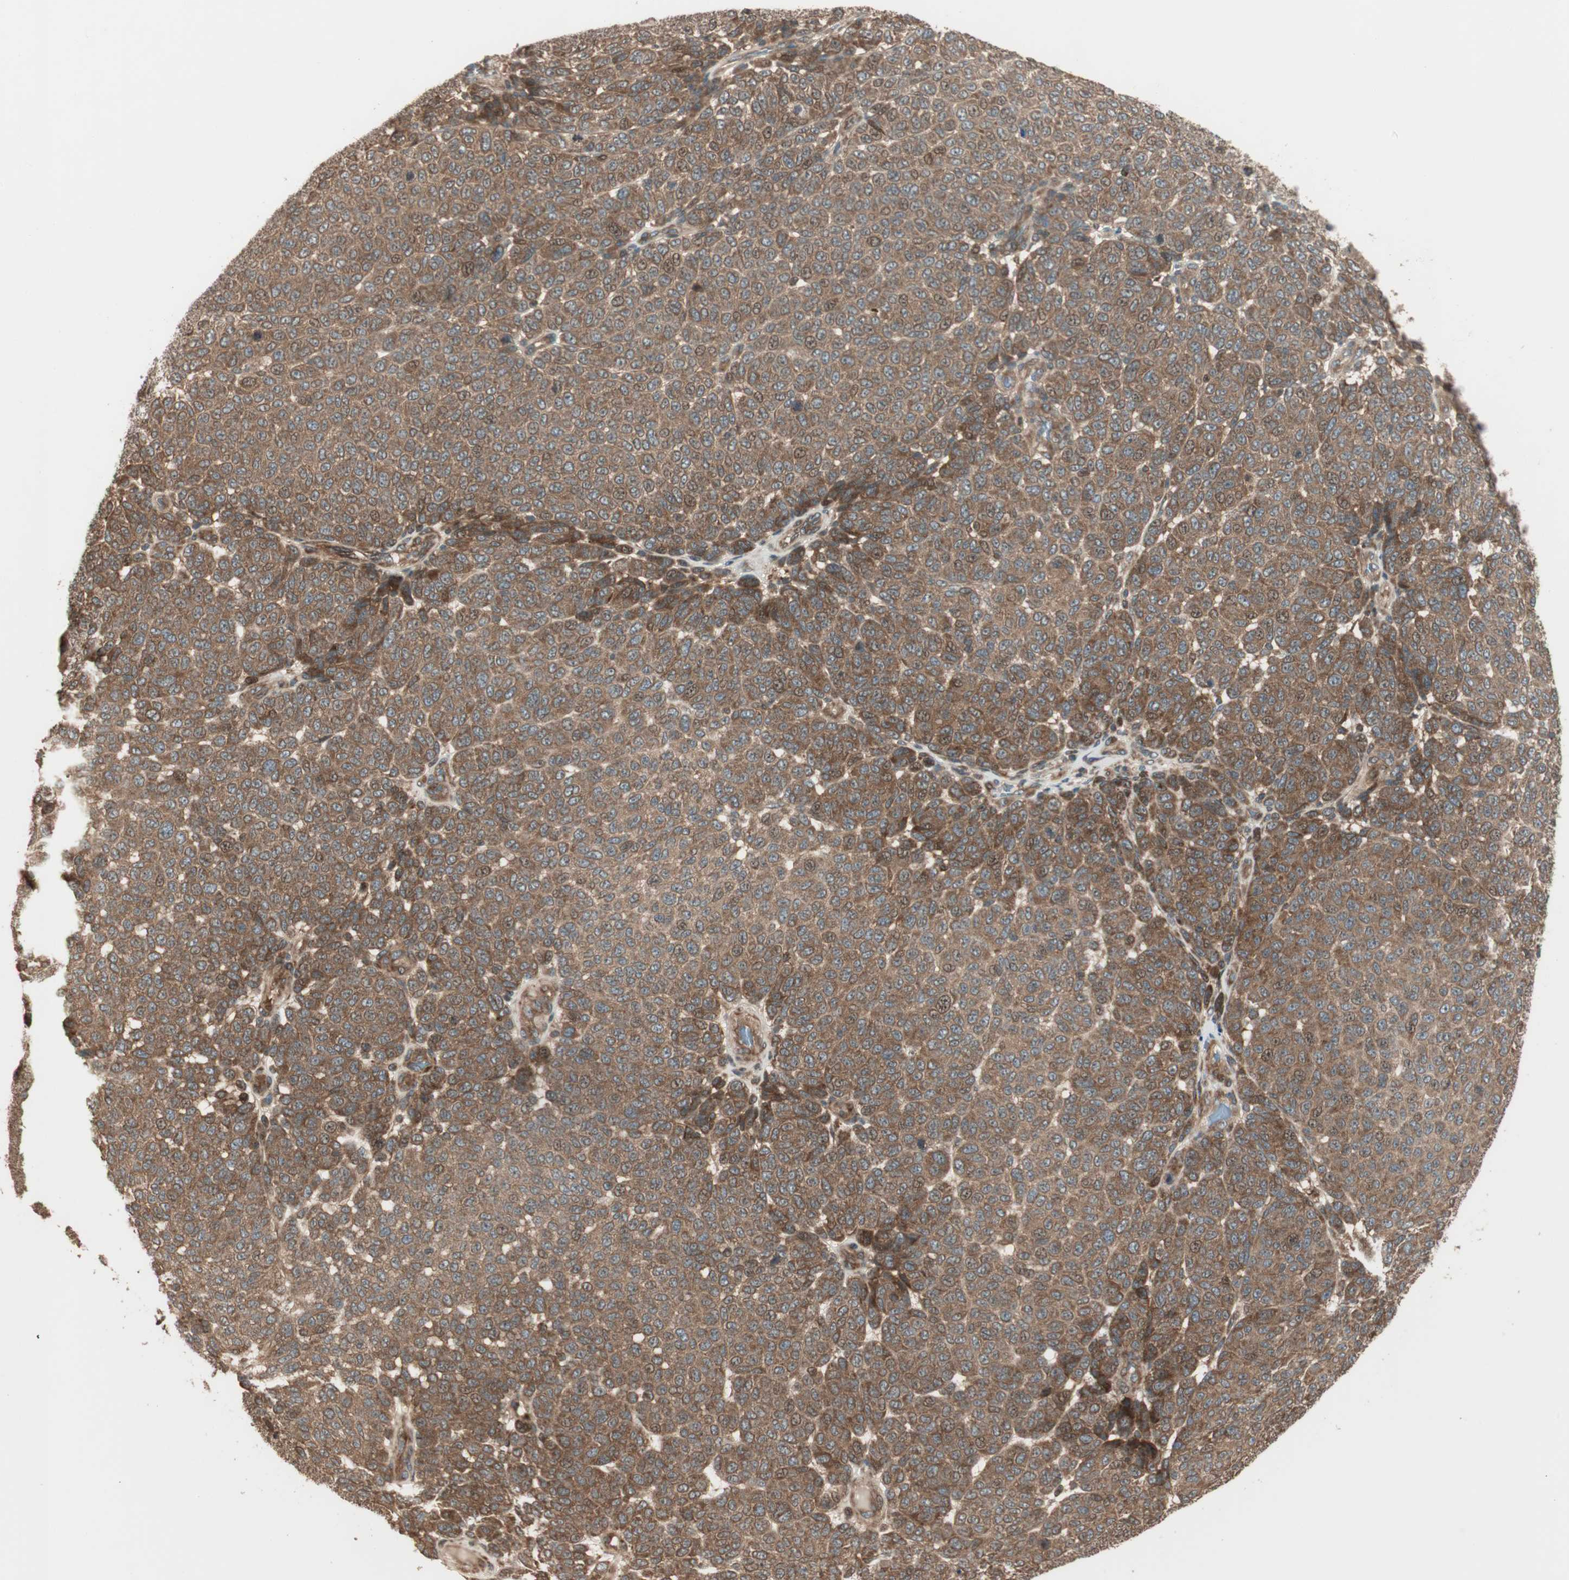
{"staining": {"intensity": "strong", "quantity": ">75%", "location": "cytoplasmic/membranous"}, "tissue": "melanoma", "cell_type": "Tumor cells", "image_type": "cancer", "snomed": [{"axis": "morphology", "description": "Malignant melanoma, NOS"}, {"axis": "topography", "description": "Skin"}], "caption": "Melanoma stained with immunohistochemistry (IHC) exhibits strong cytoplasmic/membranous positivity in approximately >75% of tumor cells. The protein of interest is stained brown, and the nuclei are stained in blue (DAB (3,3'-diaminobenzidine) IHC with brightfield microscopy, high magnification).", "gene": "CNOT4", "patient": {"sex": "male", "age": 59}}